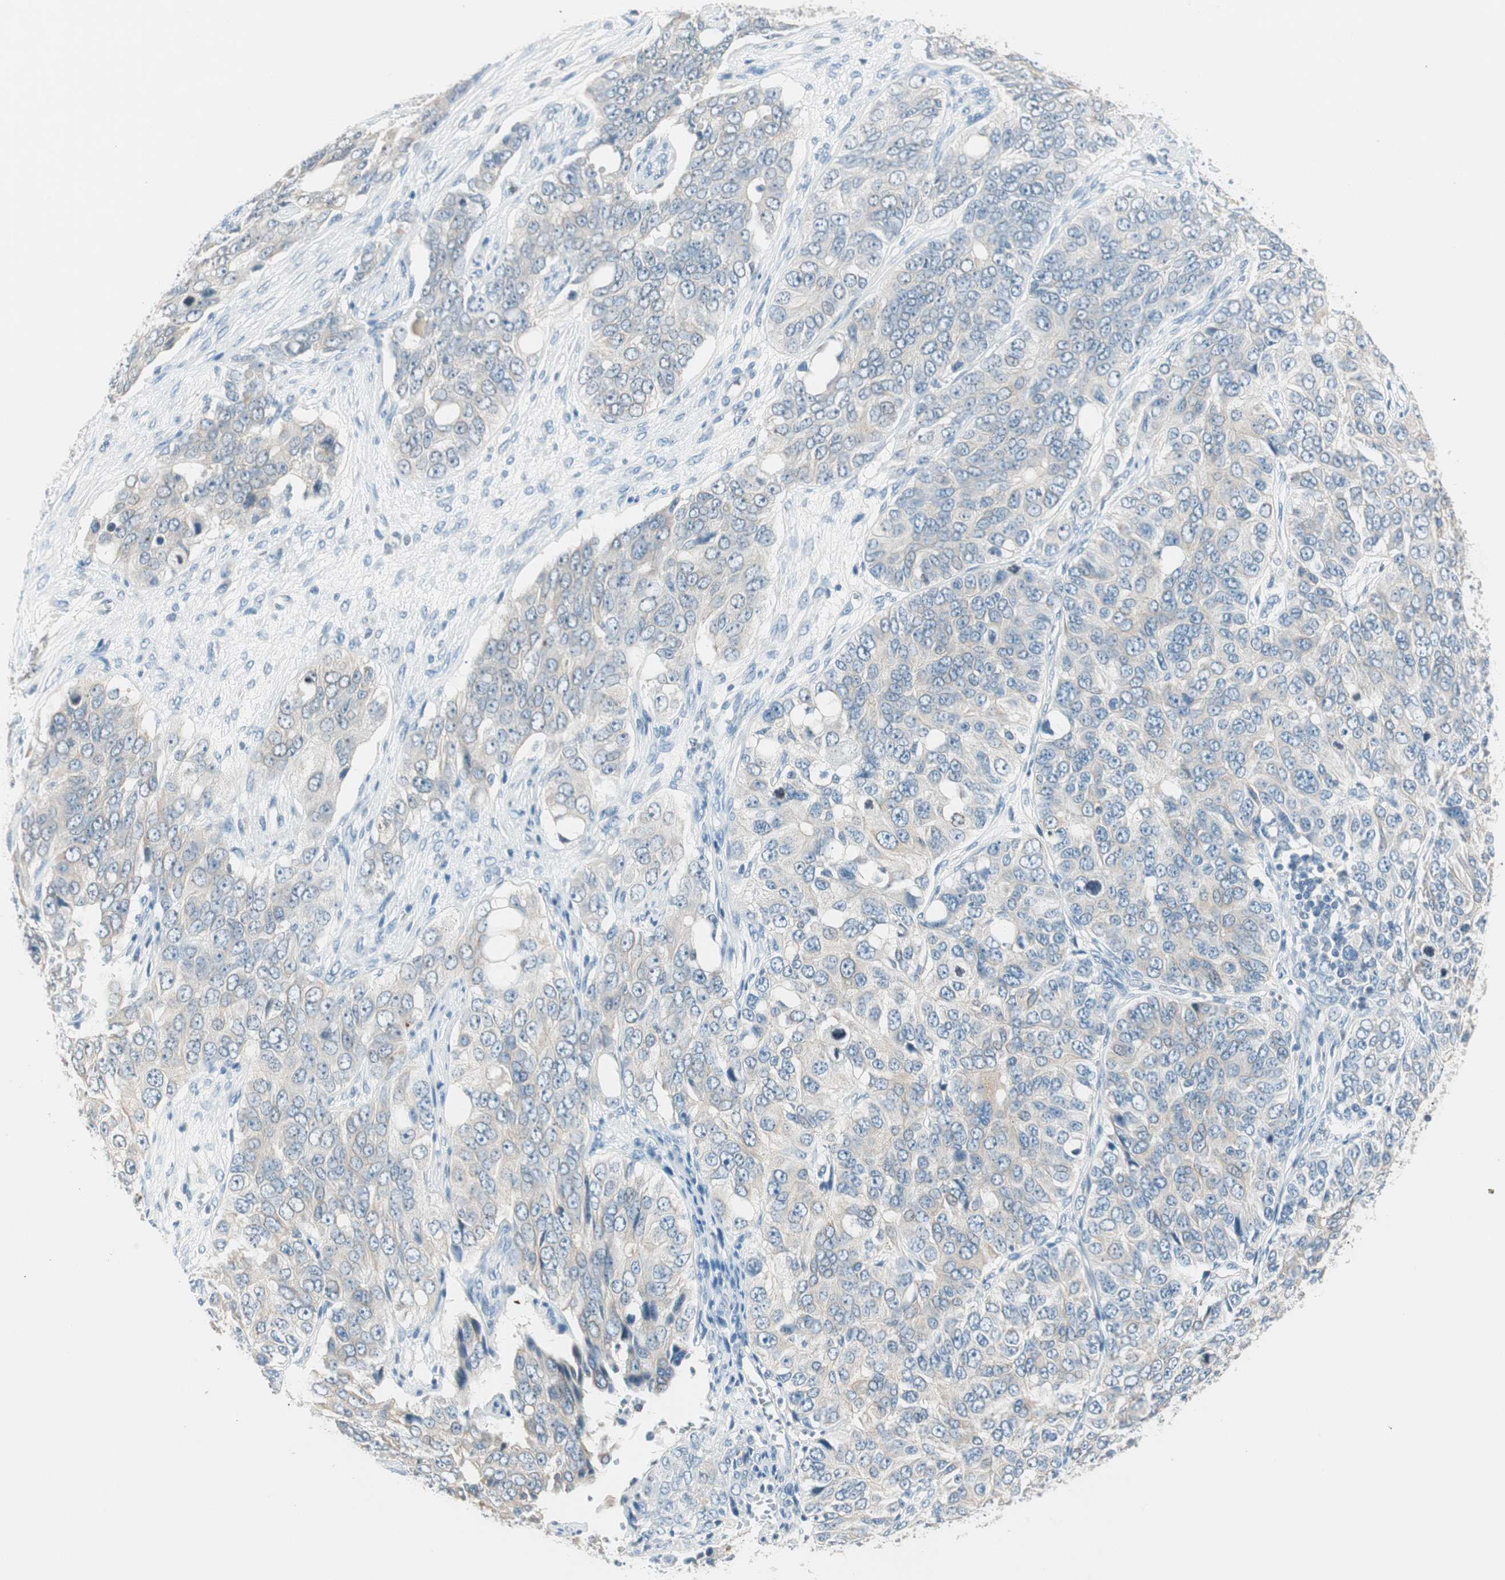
{"staining": {"intensity": "weak", "quantity": "<25%", "location": "cytoplasmic/membranous"}, "tissue": "ovarian cancer", "cell_type": "Tumor cells", "image_type": "cancer", "snomed": [{"axis": "morphology", "description": "Carcinoma, endometroid"}, {"axis": "topography", "description": "Ovary"}], "caption": "High power microscopy photomicrograph of an immunohistochemistry (IHC) image of ovarian endometroid carcinoma, revealing no significant positivity in tumor cells. (DAB immunohistochemistry with hematoxylin counter stain).", "gene": "GNAO1", "patient": {"sex": "female", "age": 51}}